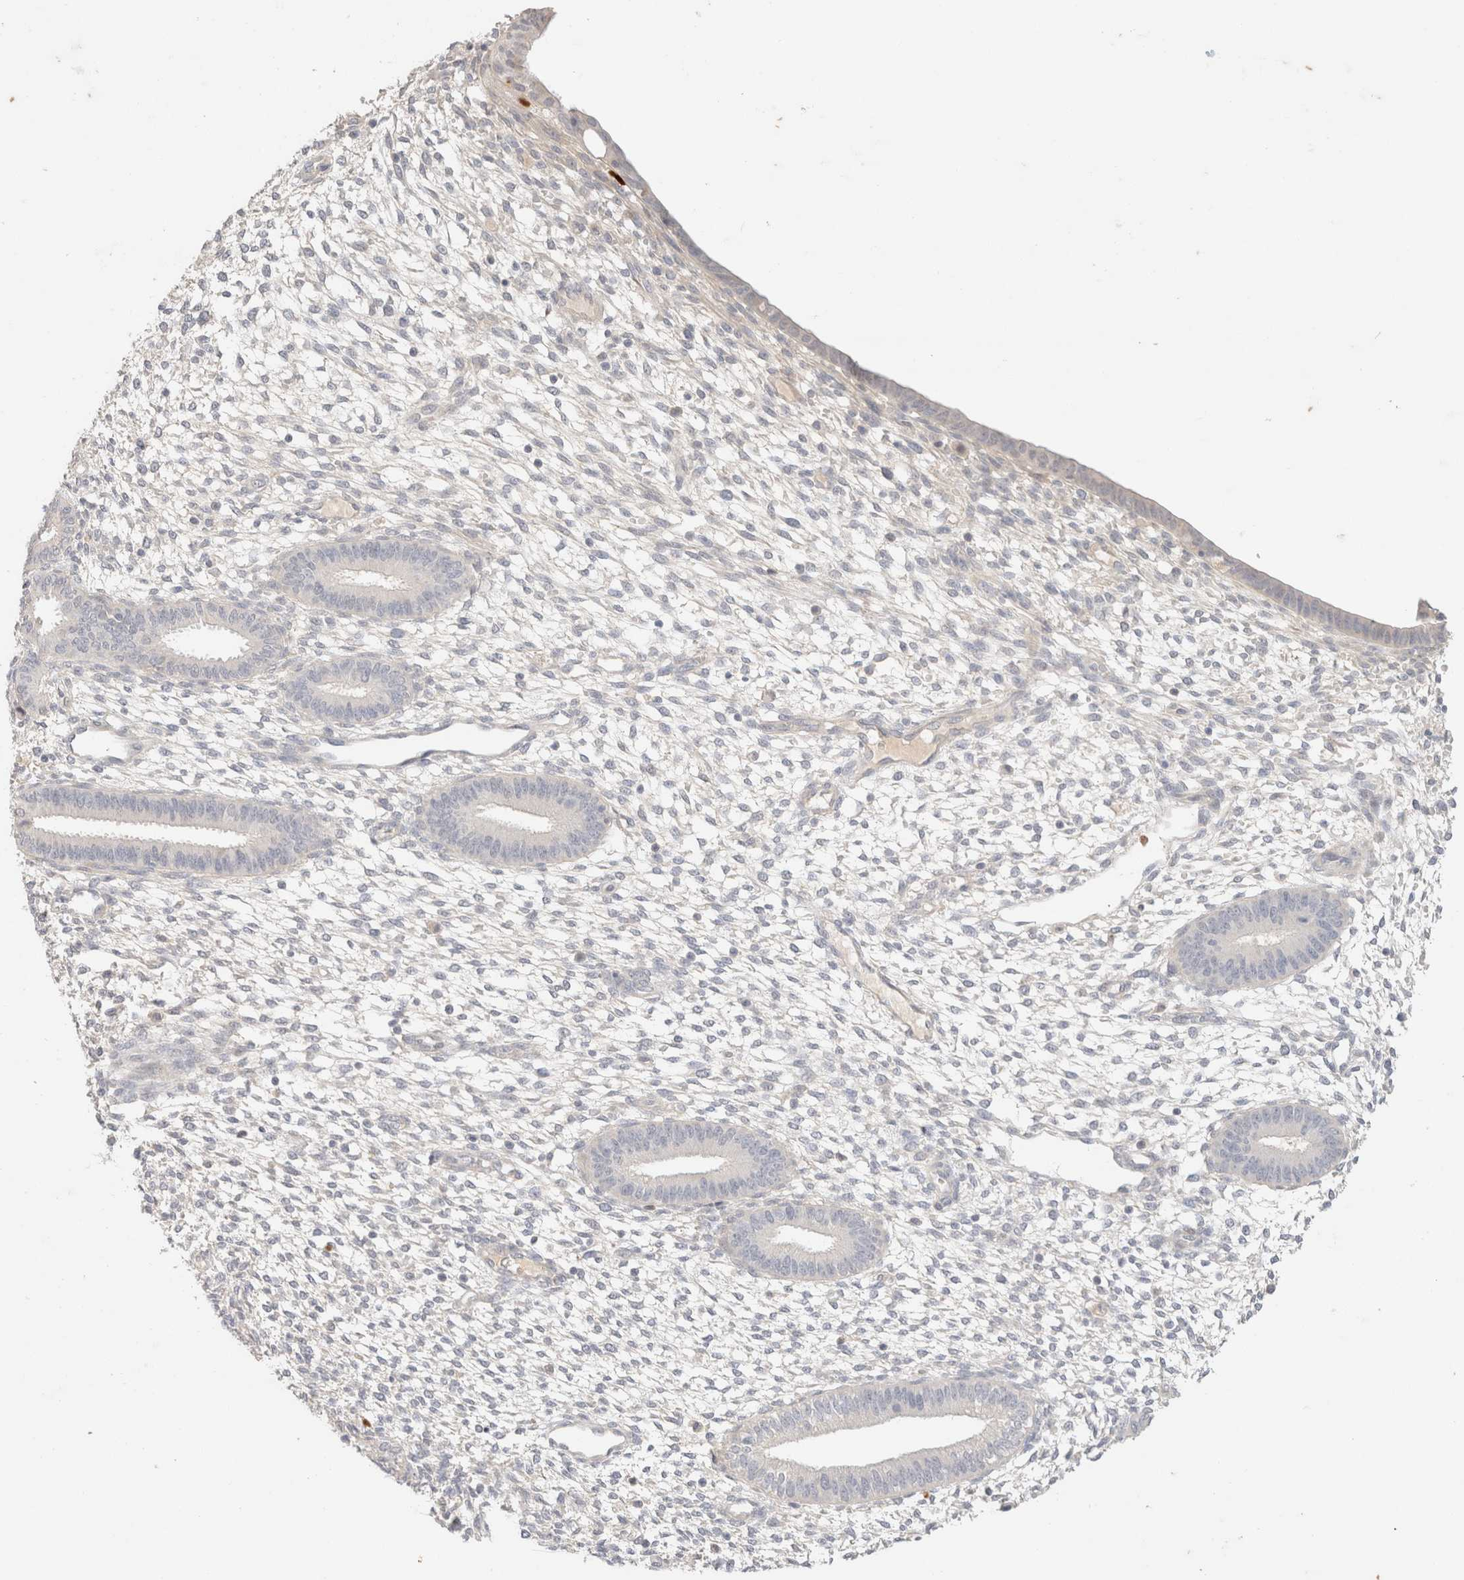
{"staining": {"intensity": "negative", "quantity": "none", "location": "none"}, "tissue": "endometrium", "cell_type": "Cells in endometrial stroma", "image_type": "normal", "snomed": [{"axis": "morphology", "description": "Normal tissue, NOS"}, {"axis": "topography", "description": "Endometrium"}], "caption": "This is an immunohistochemistry histopathology image of unremarkable endometrium. There is no expression in cells in endometrial stroma.", "gene": "SNTB1", "patient": {"sex": "female", "age": 46}}